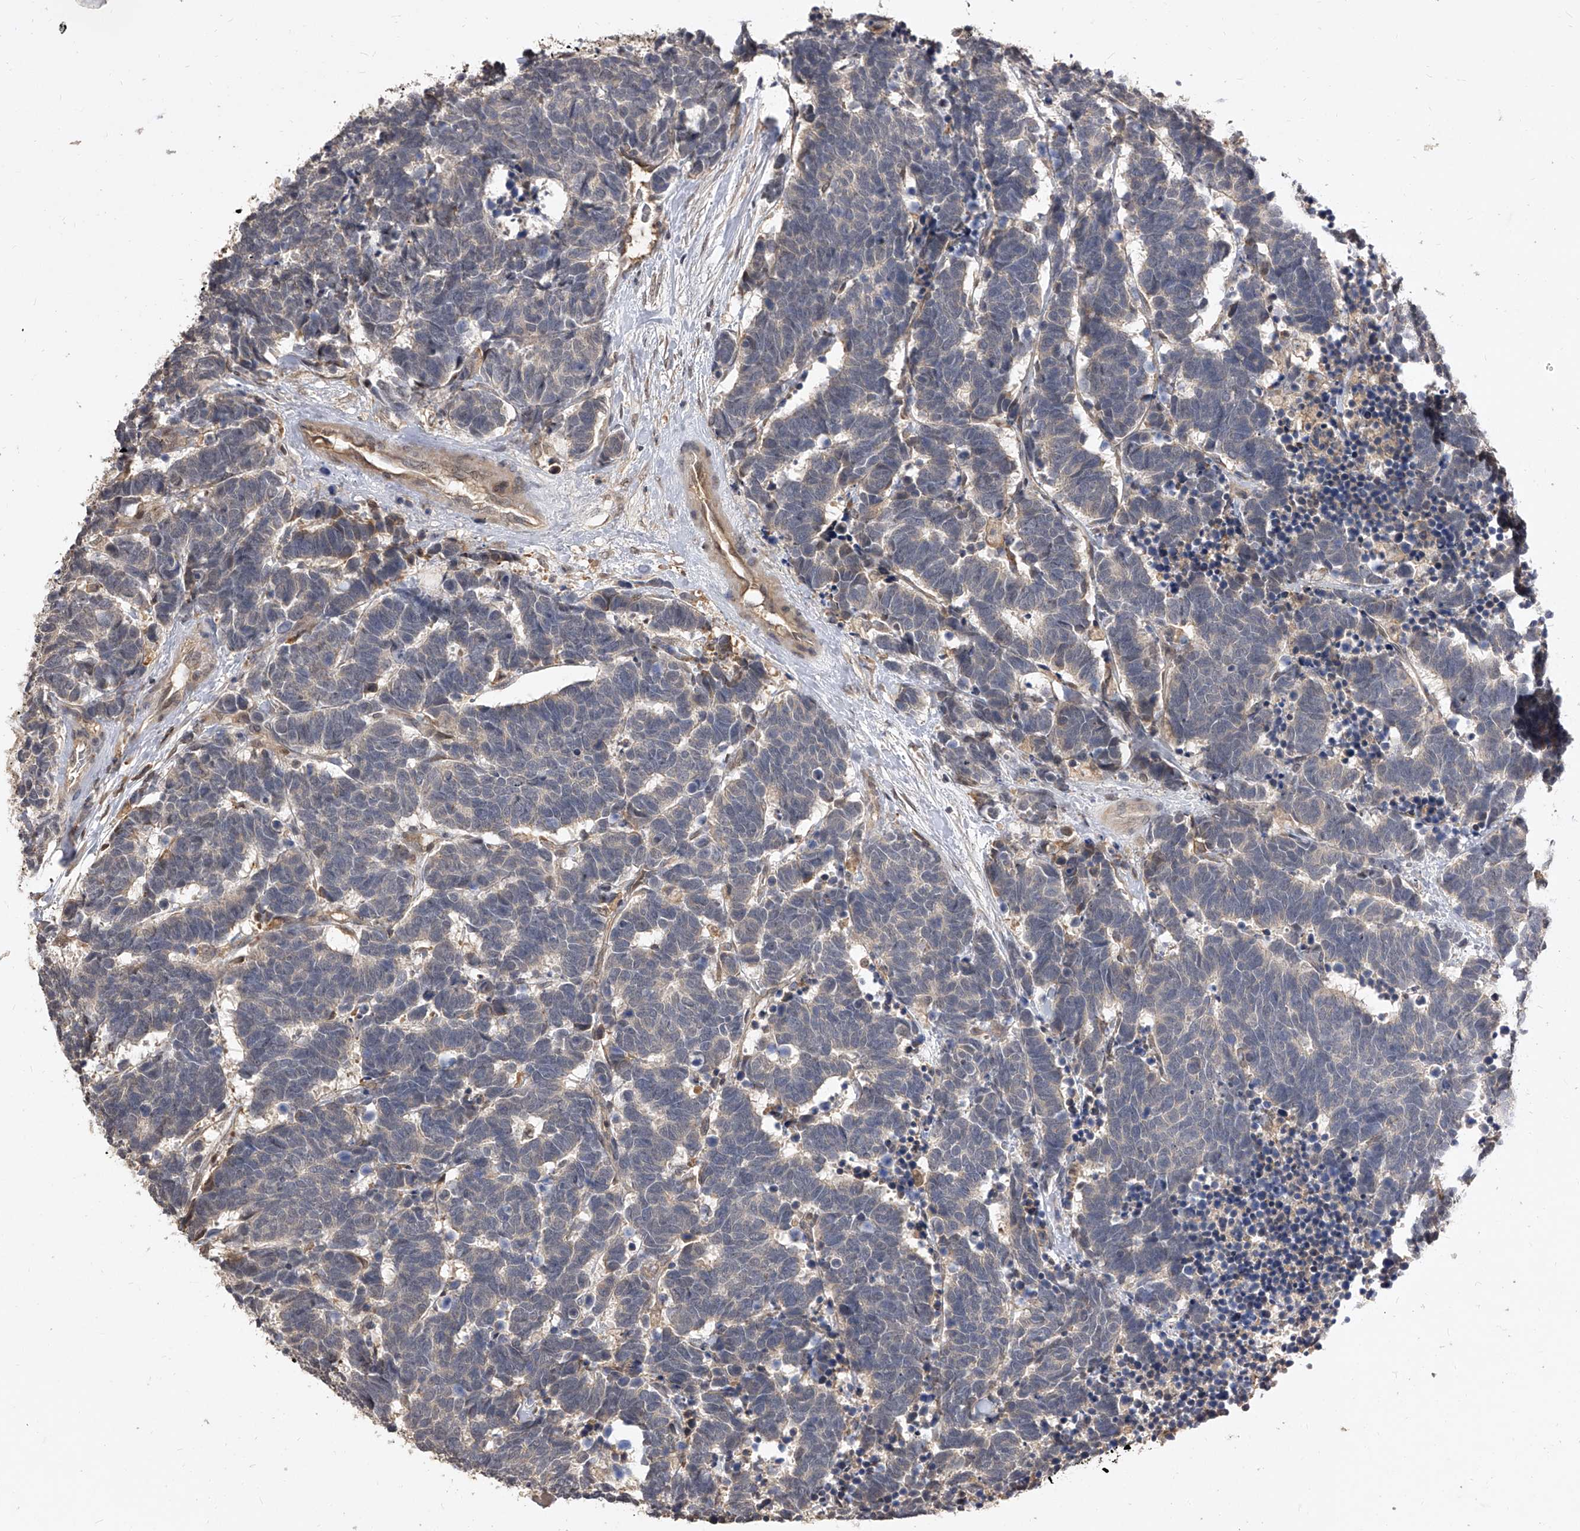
{"staining": {"intensity": "negative", "quantity": "none", "location": "none"}, "tissue": "carcinoid", "cell_type": "Tumor cells", "image_type": "cancer", "snomed": [{"axis": "morphology", "description": "Carcinoma, NOS"}, {"axis": "morphology", "description": "Carcinoid, malignant, NOS"}, {"axis": "topography", "description": "Urinary bladder"}], "caption": "Immunohistochemistry (IHC) of human carcinoid displays no staining in tumor cells.", "gene": "CFAP410", "patient": {"sex": "male", "age": 57}}